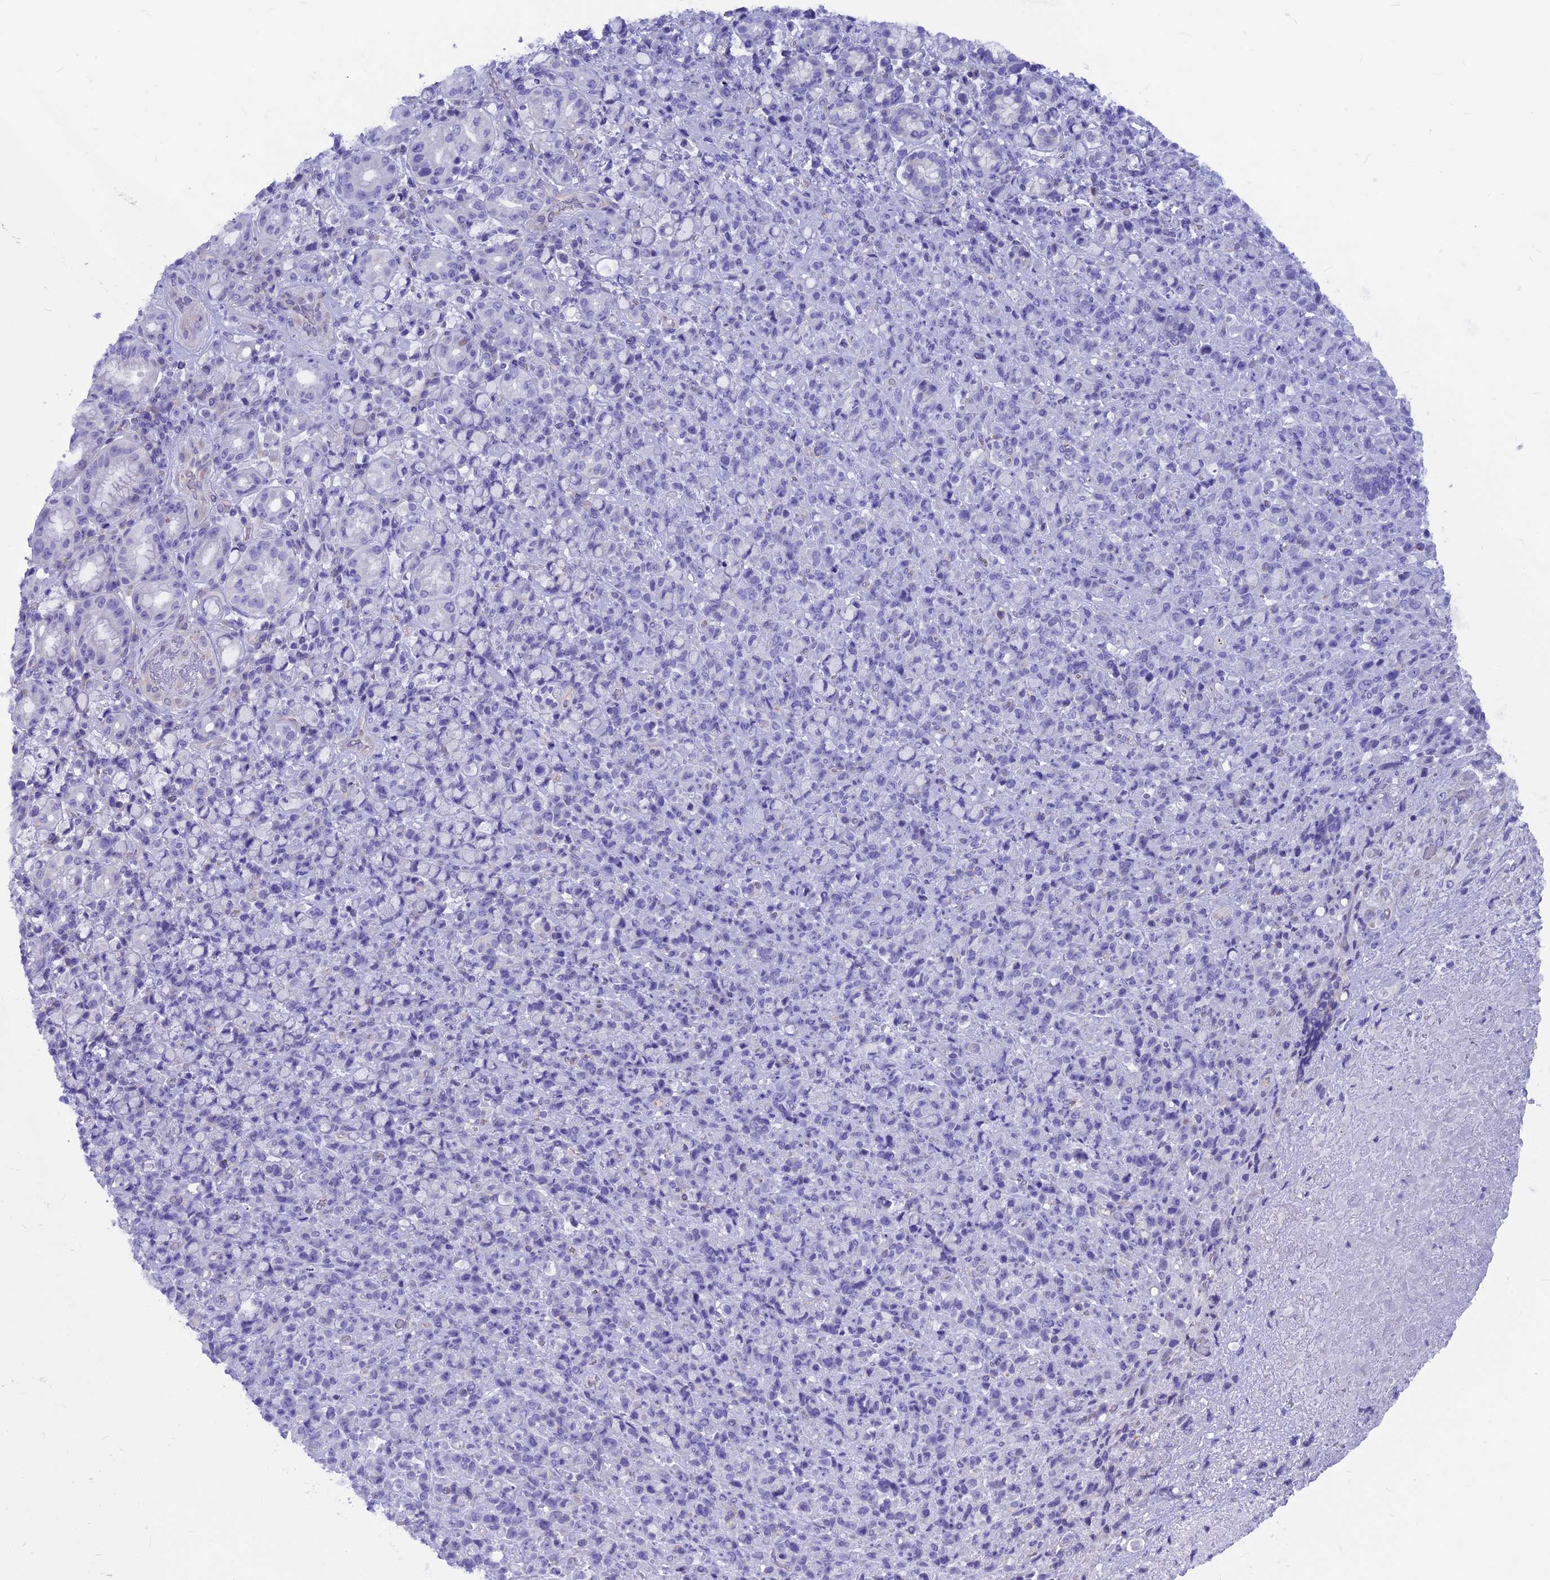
{"staining": {"intensity": "negative", "quantity": "none", "location": "none"}, "tissue": "stomach cancer", "cell_type": "Tumor cells", "image_type": "cancer", "snomed": [{"axis": "morphology", "description": "Normal tissue, NOS"}, {"axis": "morphology", "description": "Adenocarcinoma, NOS"}, {"axis": "topography", "description": "Stomach"}], "caption": "There is no significant staining in tumor cells of stomach cancer.", "gene": "GNGT2", "patient": {"sex": "female", "age": 79}}